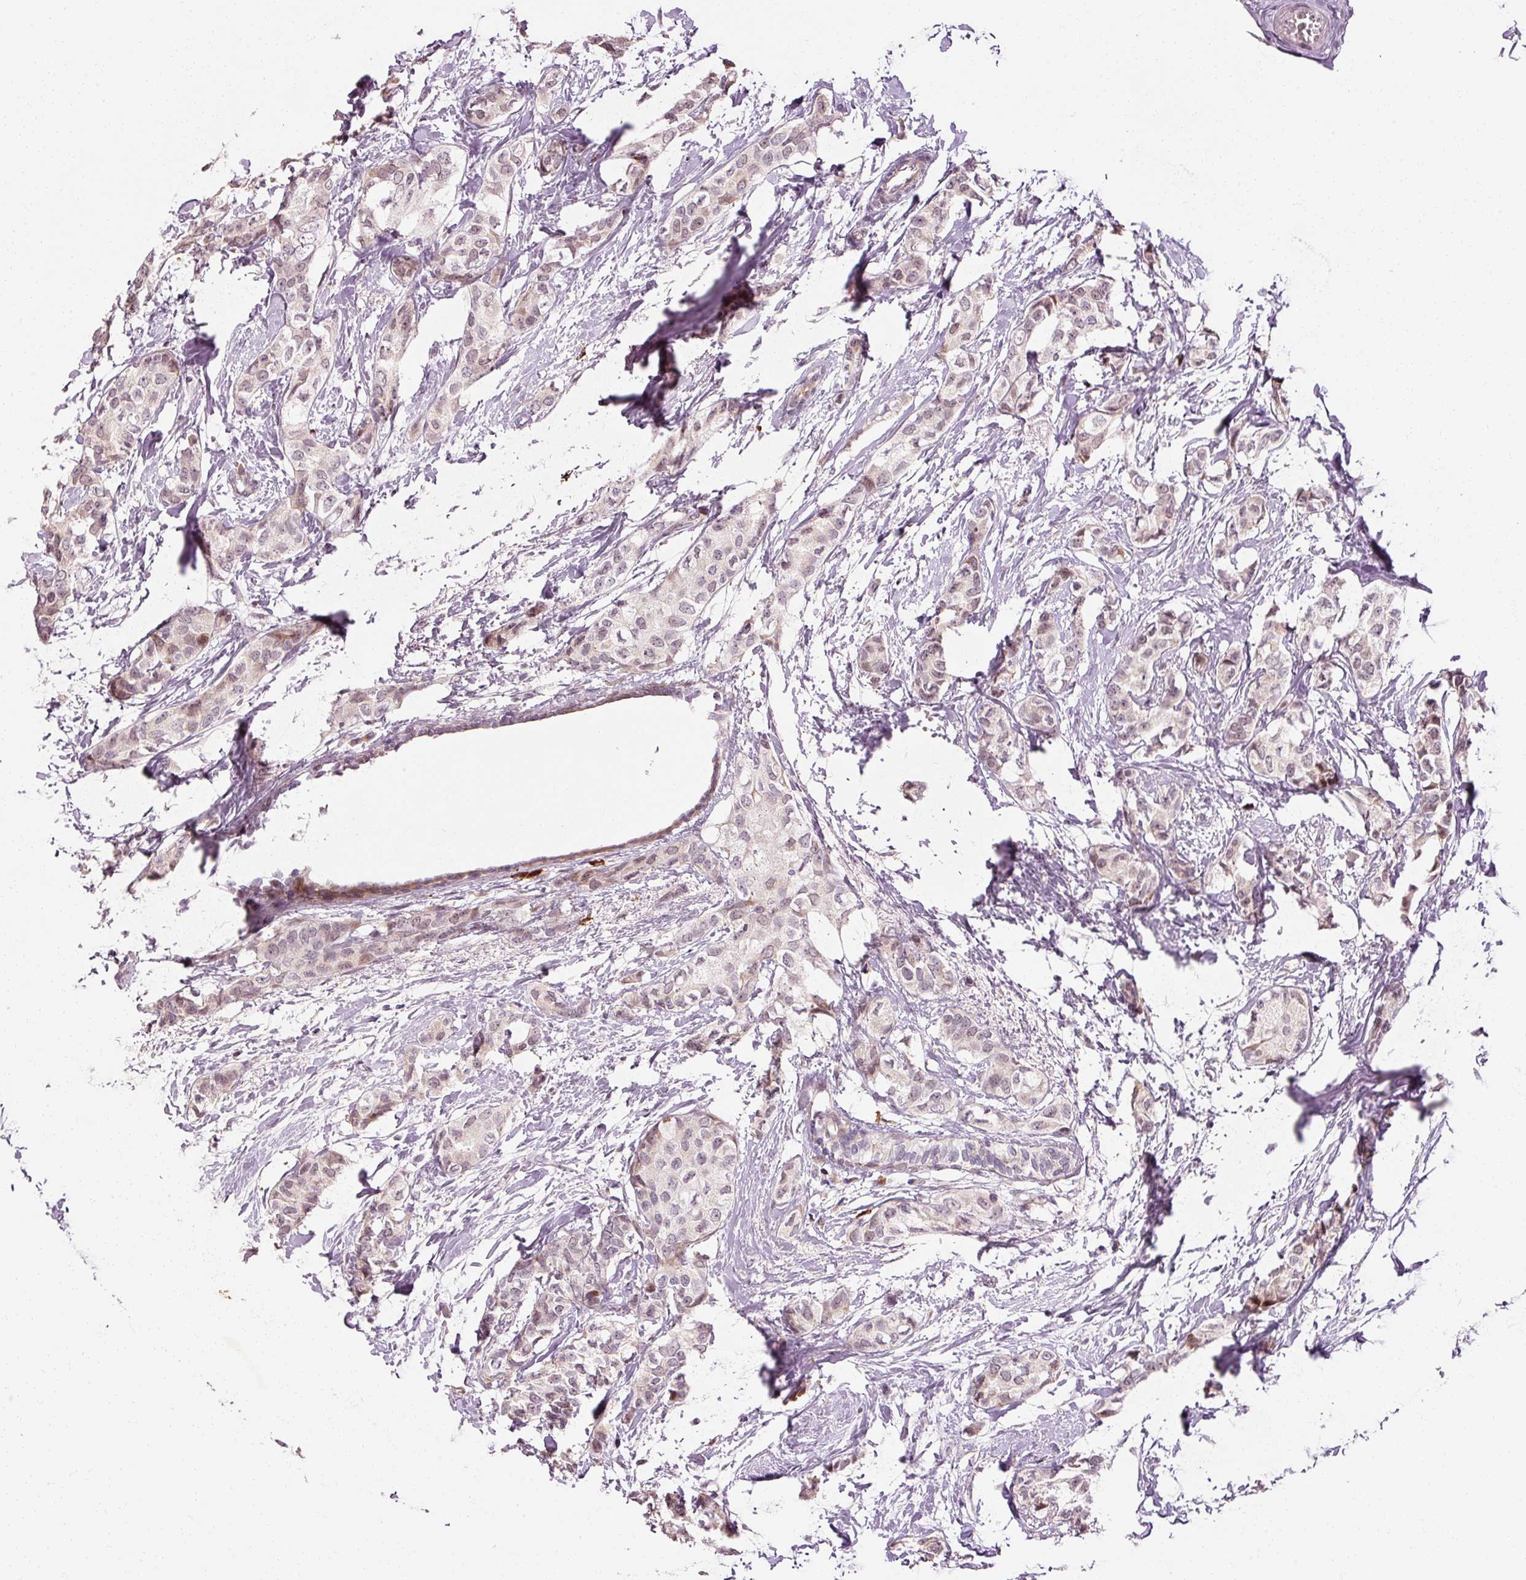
{"staining": {"intensity": "weak", "quantity": "25%-75%", "location": "cytoplasmic/membranous,nuclear"}, "tissue": "breast cancer", "cell_type": "Tumor cells", "image_type": "cancer", "snomed": [{"axis": "morphology", "description": "Duct carcinoma"}, {"axis": "topography", "description": "Breast"}], "caption": "Invasive ductal carcinoma (breast) was stained to show a protein in brown. There is low levels of weak cytoplasmic/membranous and nuclear positivity in about 25%-75% of tumor cells.", "gene": "ANKRD20A1", "patient": {"sex": "female", "age": 73}}